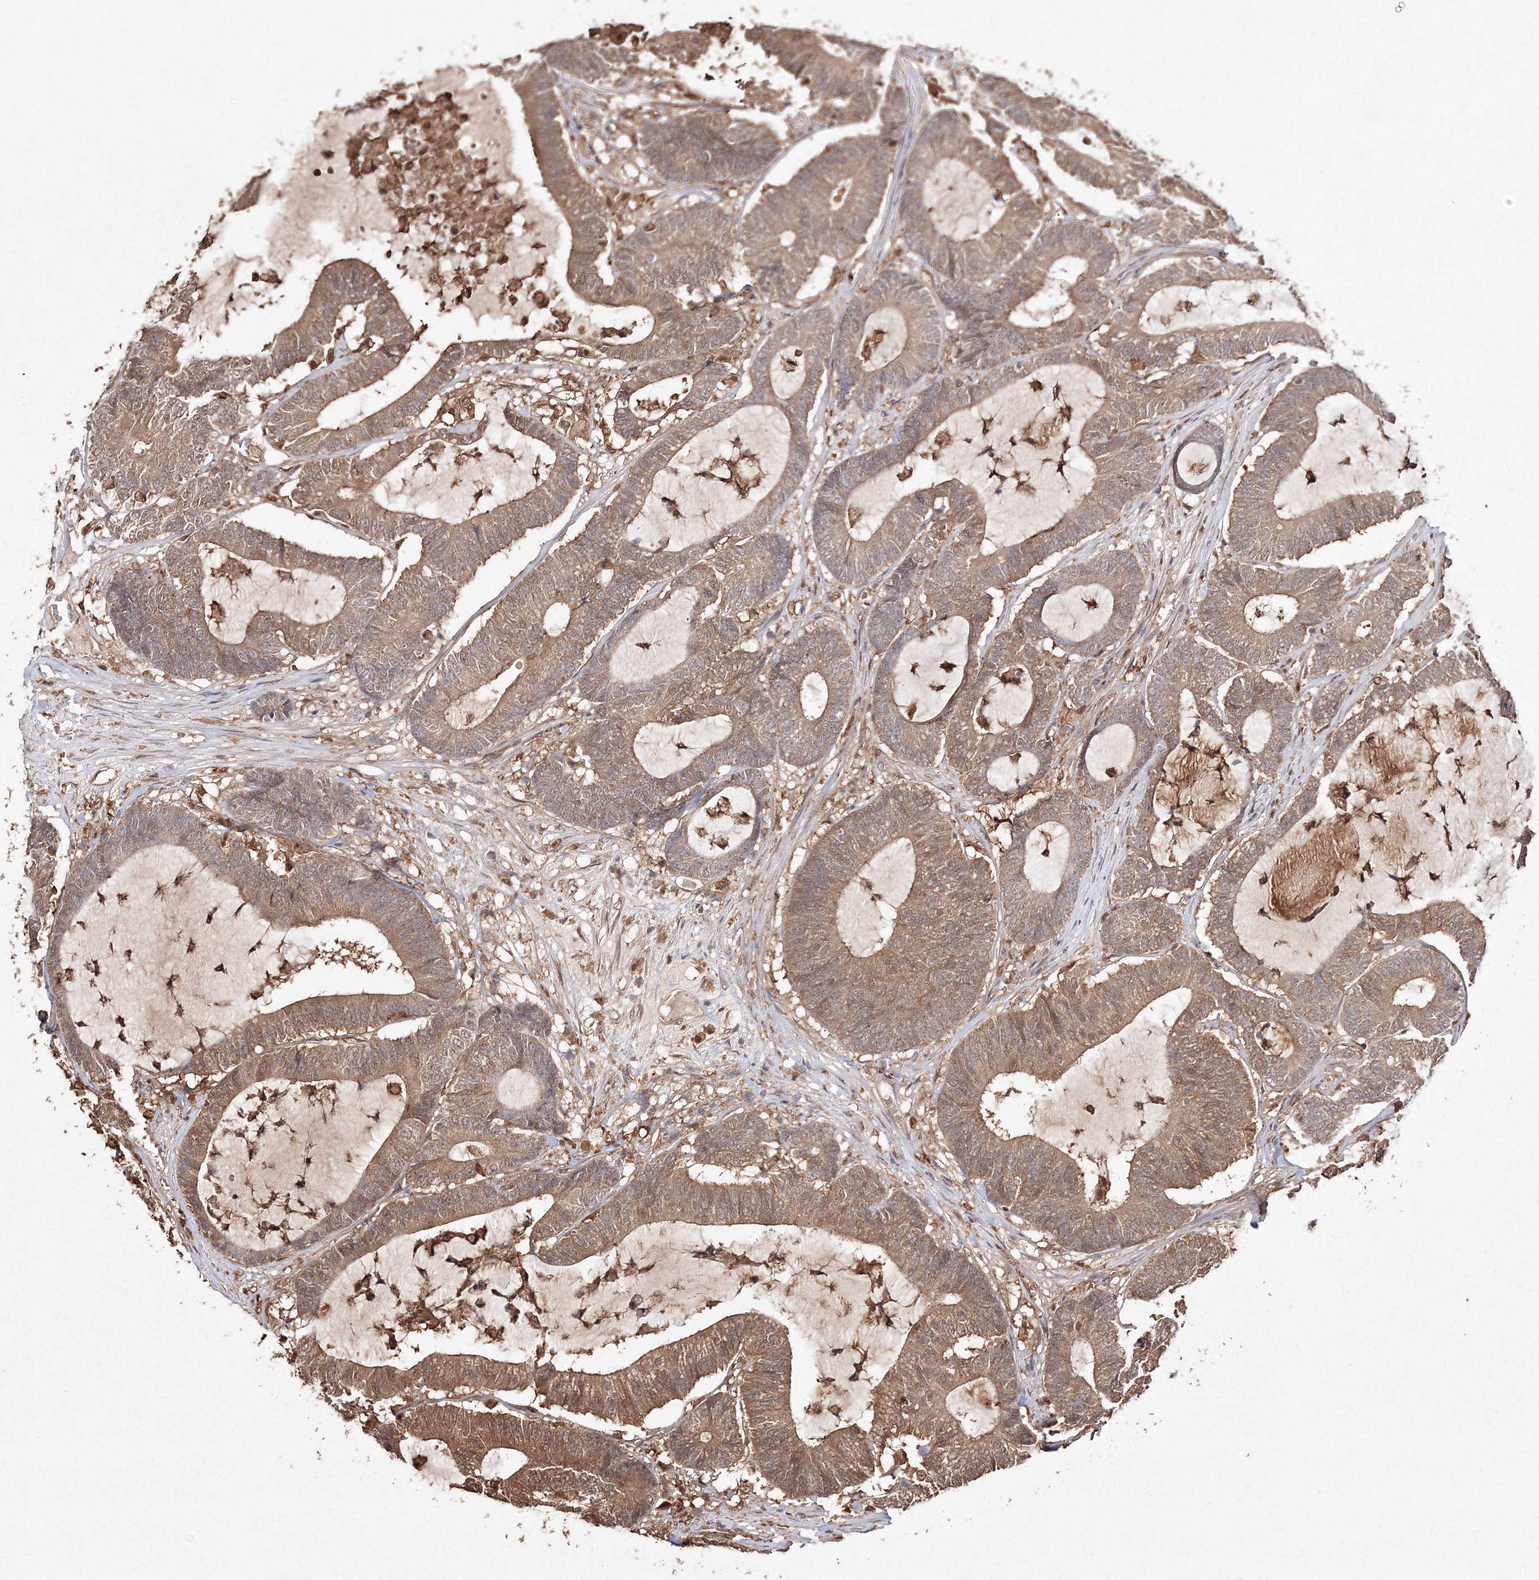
{"staining": {"intensity": "moderate", "quantity": ">75%", "location": "cytoplasmic/membranous"}, "tissue": "colorectal cancer", "cell_type": "Tumor cells", "image_type": "cancer", "snomed": [{"axis": "morphology", "description": "Adenocarcinoma, NOS"}, {"axis": "topography", "description": "Colon"}], "caption": "Moderate cytoplasmic/membranous positivity is present in about >75% of tumor cells in colorectal cancer (adenocarcinoma). (IHC, brightfield microscopy, high magnification).", "gene": "S100A11", "patient": {"sex": "female", "age": 84}}